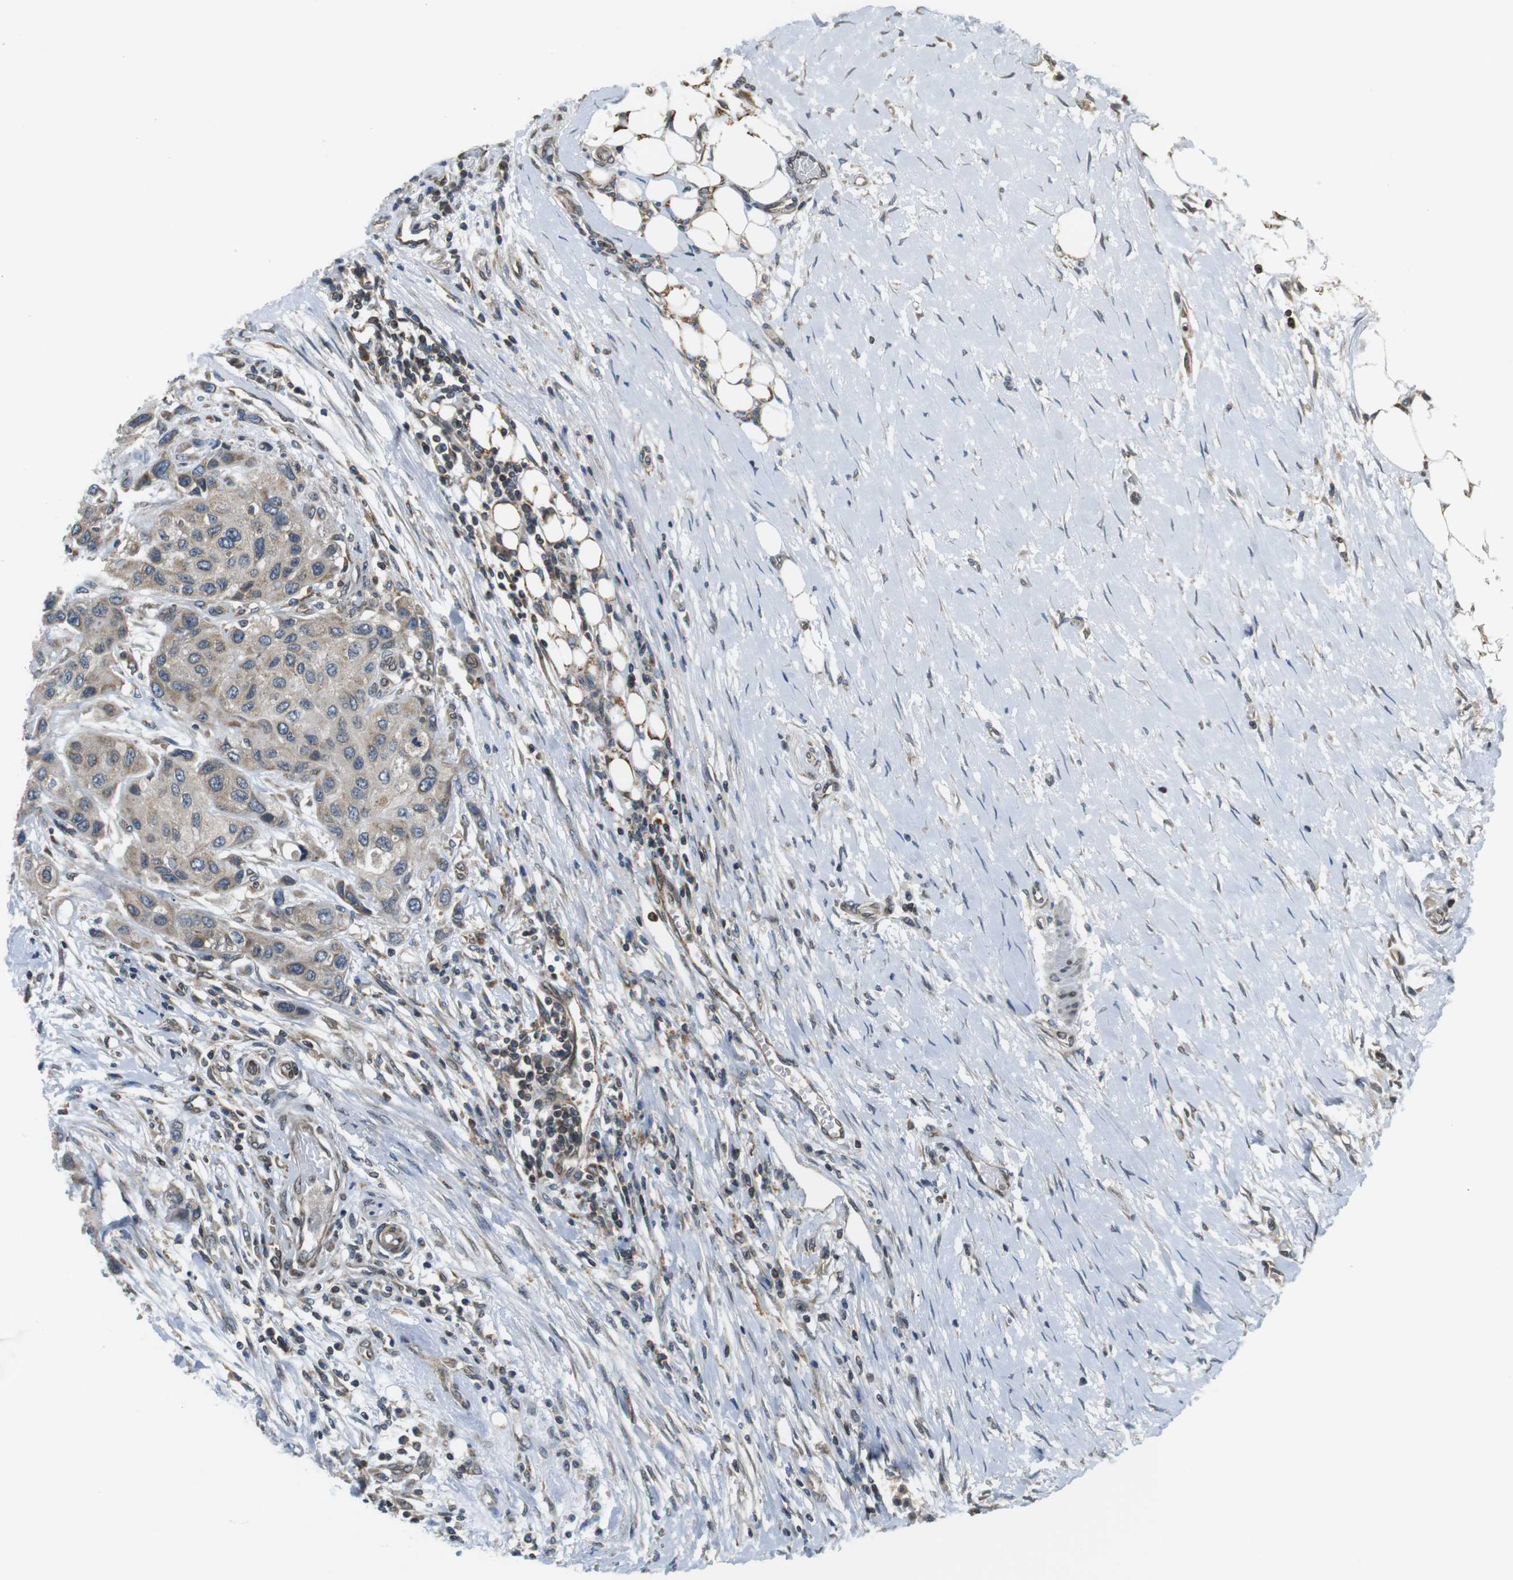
{"staining": {"intensity": "weak", "quantity": "<25%", "location": "cytoplasmic/membranous"}, "tissue": "urothelial cancer", "cell_type": "Tumor cells", "image_type": "cancer", "snomed": [{"axis": "morphology", "description": "Urothelial carcinoma, High grade"}, {"axis": "topography", "description": "Urinary bladder"}], "caption": "Micrograph shows no protein positivity in tumor cells of urothelial cancer tissue.", "gene": "TMX4", "patient": {"sex": "female", "age": 56}}